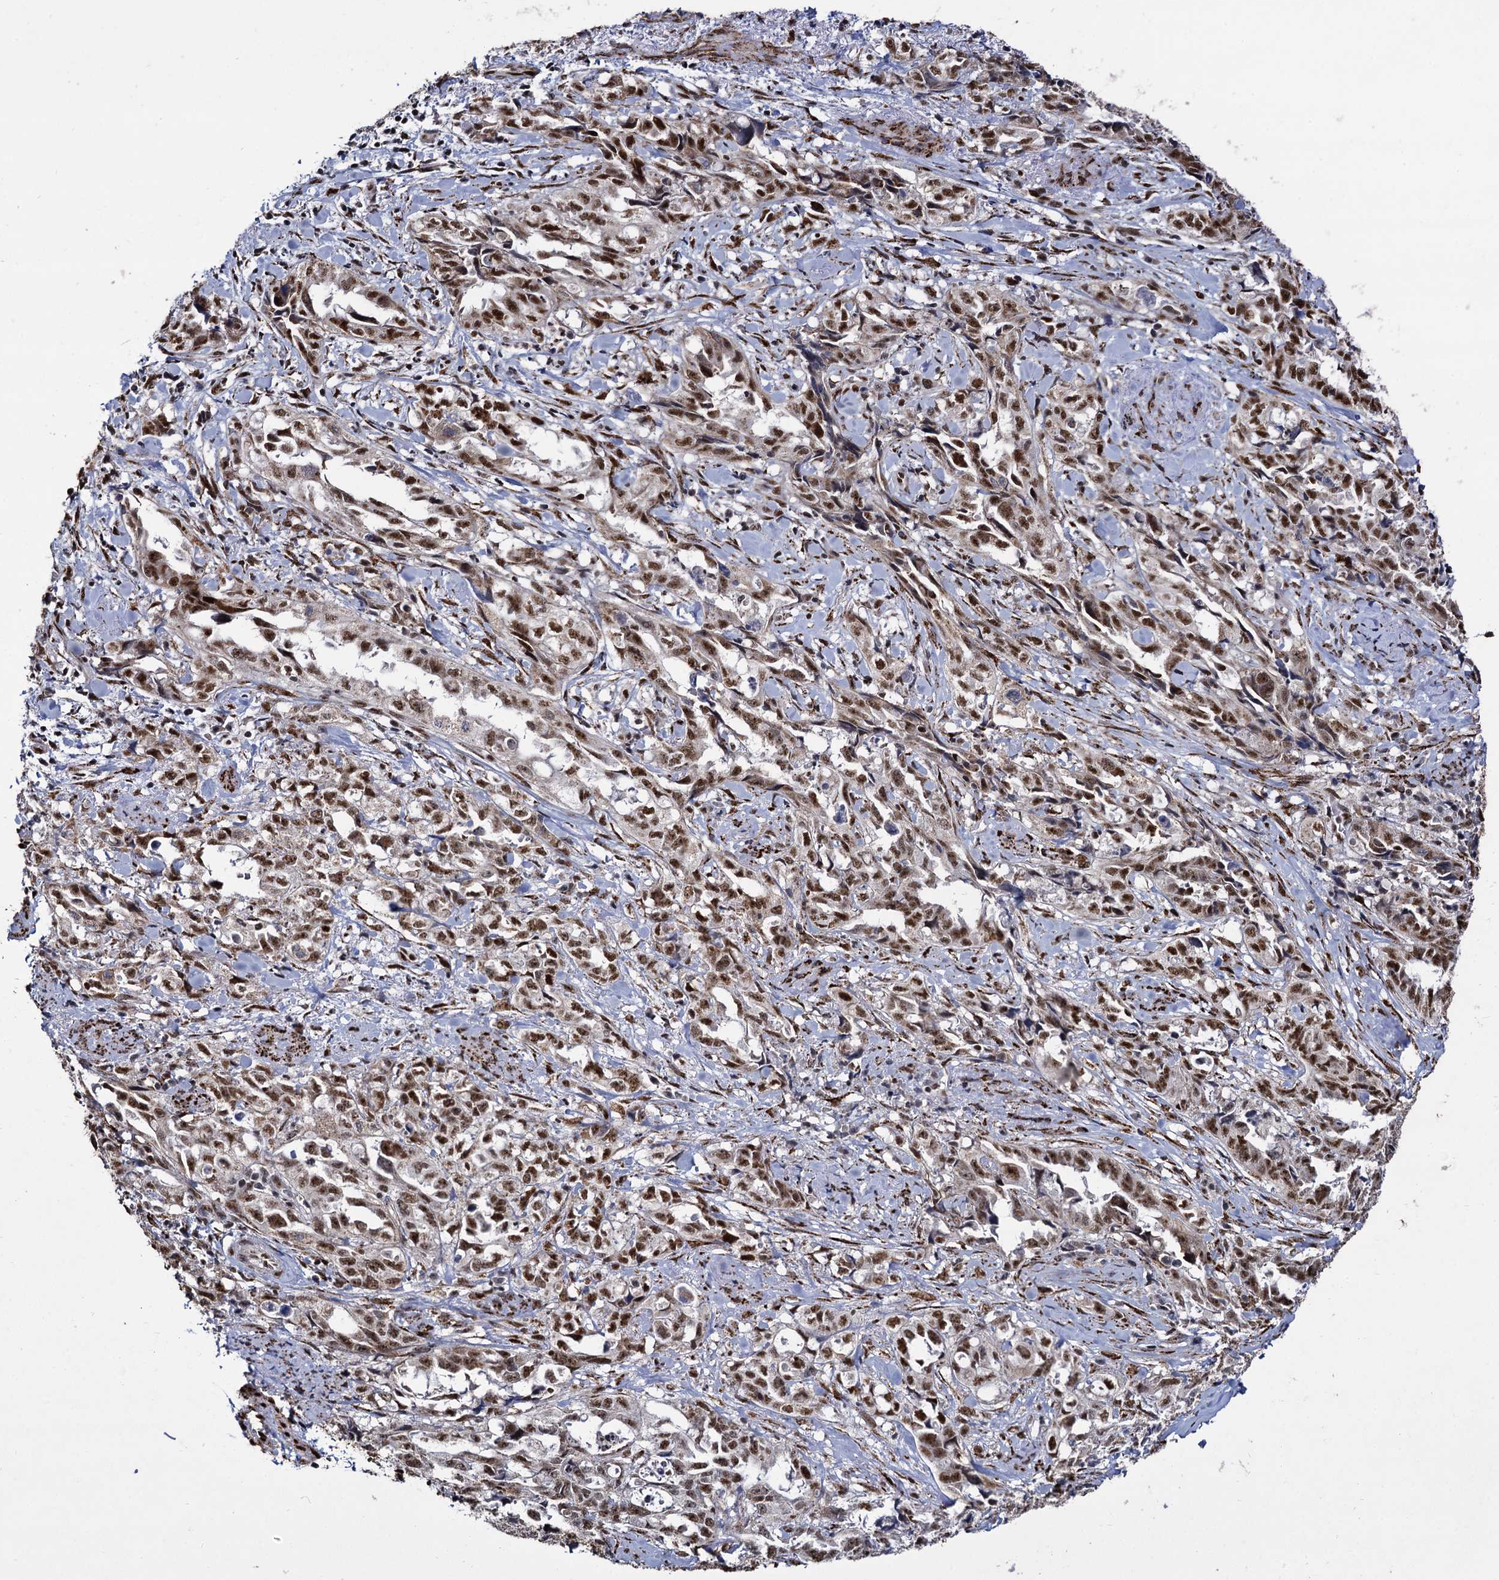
{"staining": {"intensity": "moderate", "quantity": ">75%", "location": "nuclear"}, "tissue": "endometrial cancer", "cell_type": "Tumor cells", "image_type": "cancer", "snomed": [{"axis": "morphology", "description": "Adenocarcinoma, NOS"}, {"axis": "topography", "description": "Endometrium"}], "caption": "A brown stain labels moderate nuclear staining of a protein in human endometrial cancer tumor cells. Using DAB (3,3'-diaminobenzidine) (brown) and hematoxylin (blue) stains, captured at high magnification using brightfield microscopy.", "gene": "RPUSD4", "patient": {"sex": "female", "age": 65}}